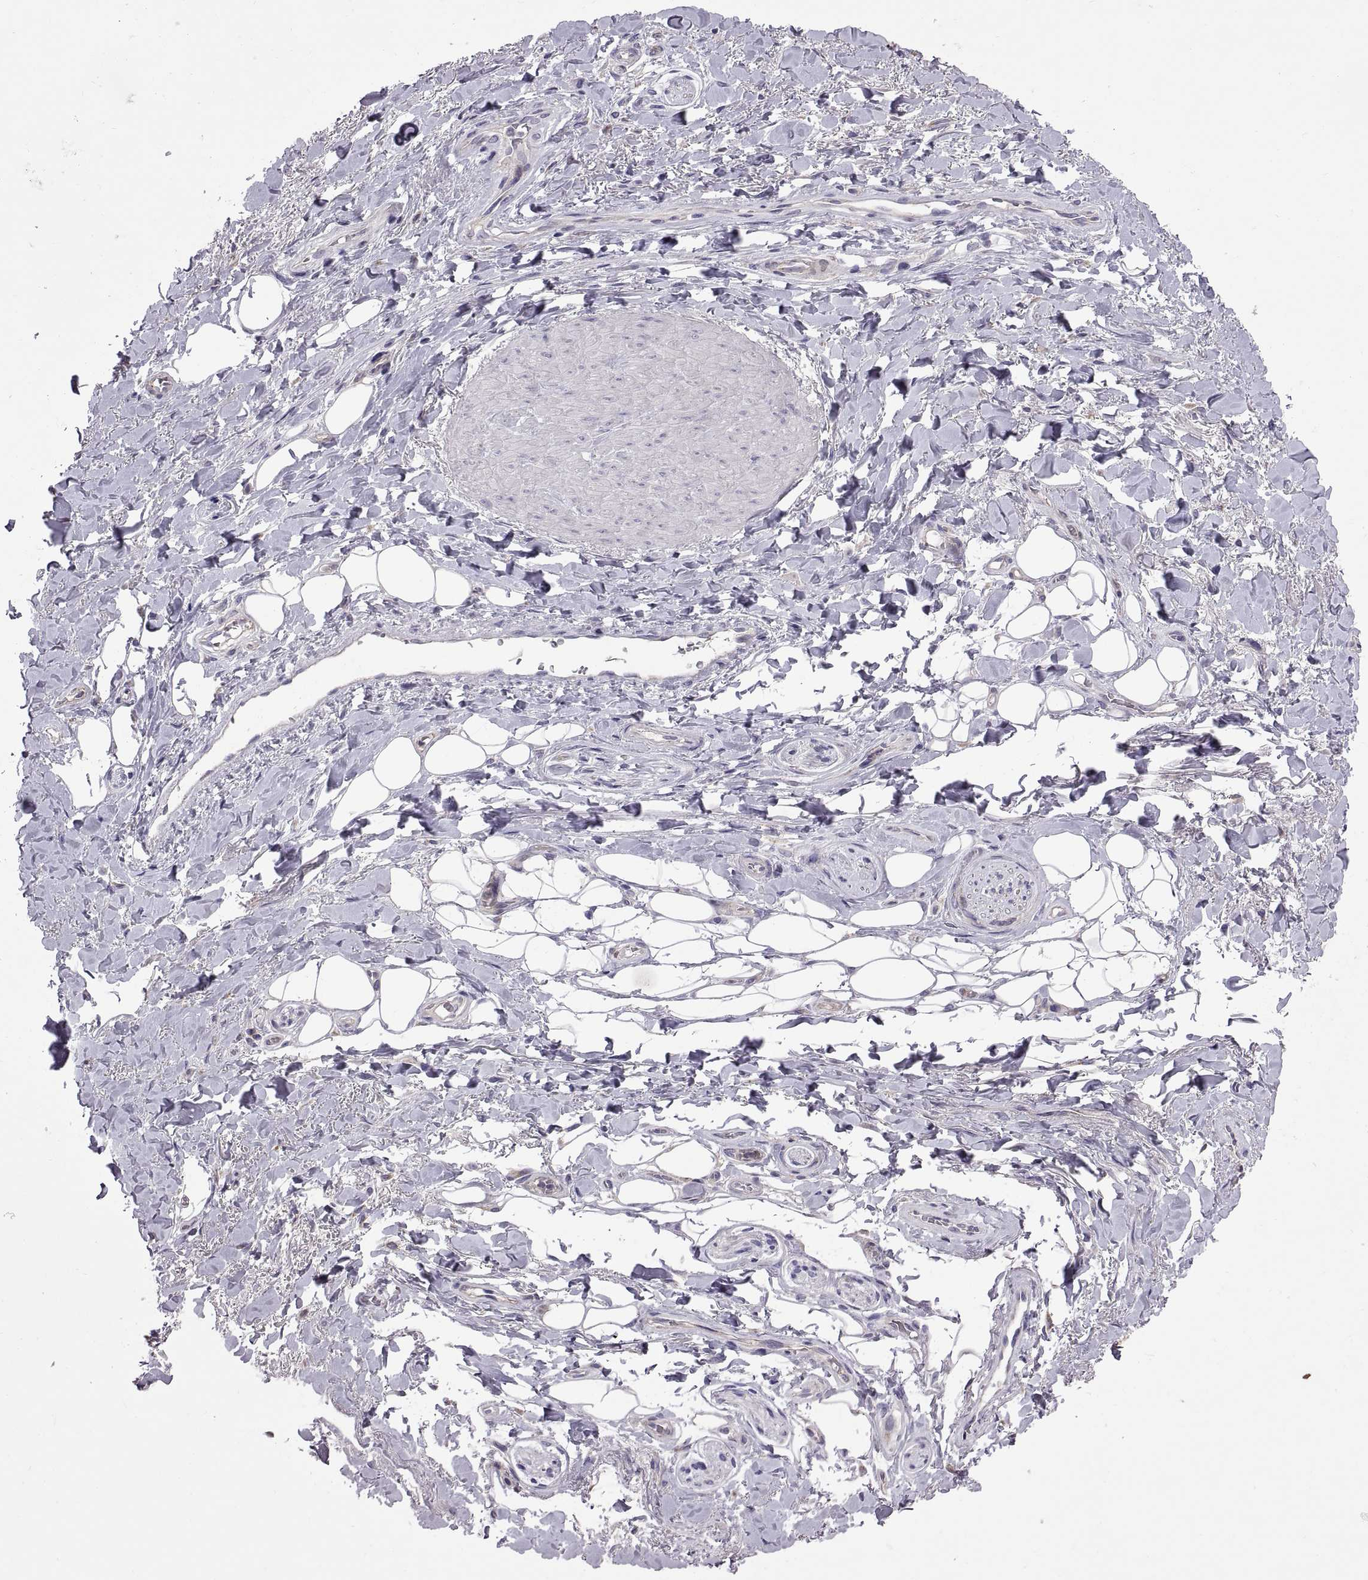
{"staining": {"intensity": "negative", "quantity": "none", "location": "none"}, "tissue": "adipose tissue", "cell_type": "Adipocytes", "image_type": "normal", "snomed": [{"axis": "morphology", "description": "Normal tissue, NOS"}, {"axis": "topography", "description": "Anal"}, {"axis": "topography", "description": "Peripheral nerve tissue"}], "caption": "Immunohistochemistry of normal human adipose tissue exhibits no positivity in adipocytes. (DAB (3,3'-diaminobenzidine) immunohistochemistry, high magnification).", "gene": "ARSL", "patient": {"sex": "male", "age": 53}}